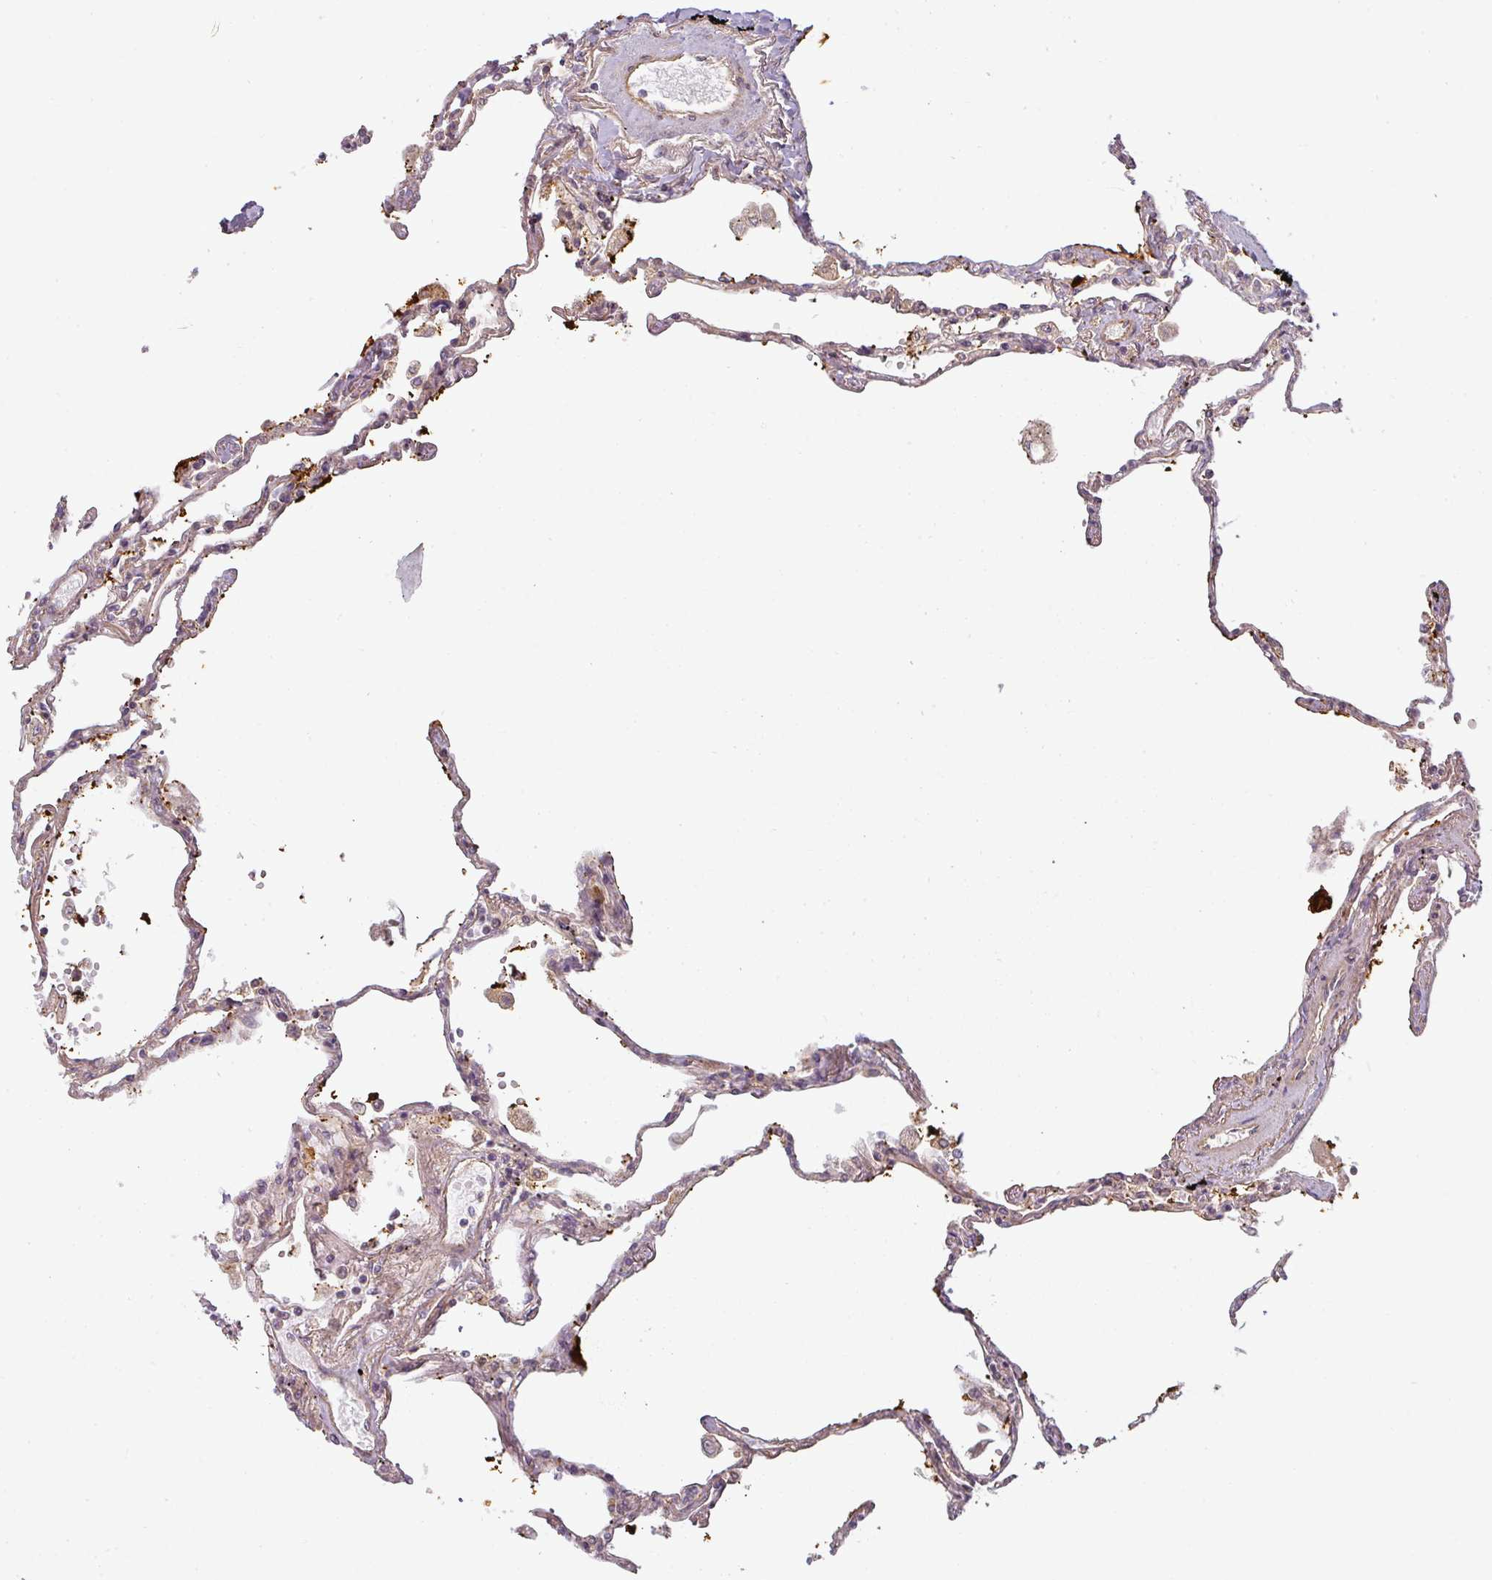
{"staining": {"intensity": "moderate", "quantity": ">75%", "location": "cytoplasmic/membranous"}, "tissue": "lung", "cell_type": "Alveolar cells", "image_type": "normal", "snomed": [{"axis": "morphology", "description": "Normal tissue, NOS"}, {"axis": "topography", "description": "Lung"}], "caption": "Brown immunohistochemical staining in normal human lung reveals moderate cytoplasmic/membranous expression in about >75% of alveolar cells. (brown staining indicates protein expression, while blue staining denotes nuclei).", "gene": "CNOT1", "patient": {"sex": "female", "age": 67}}